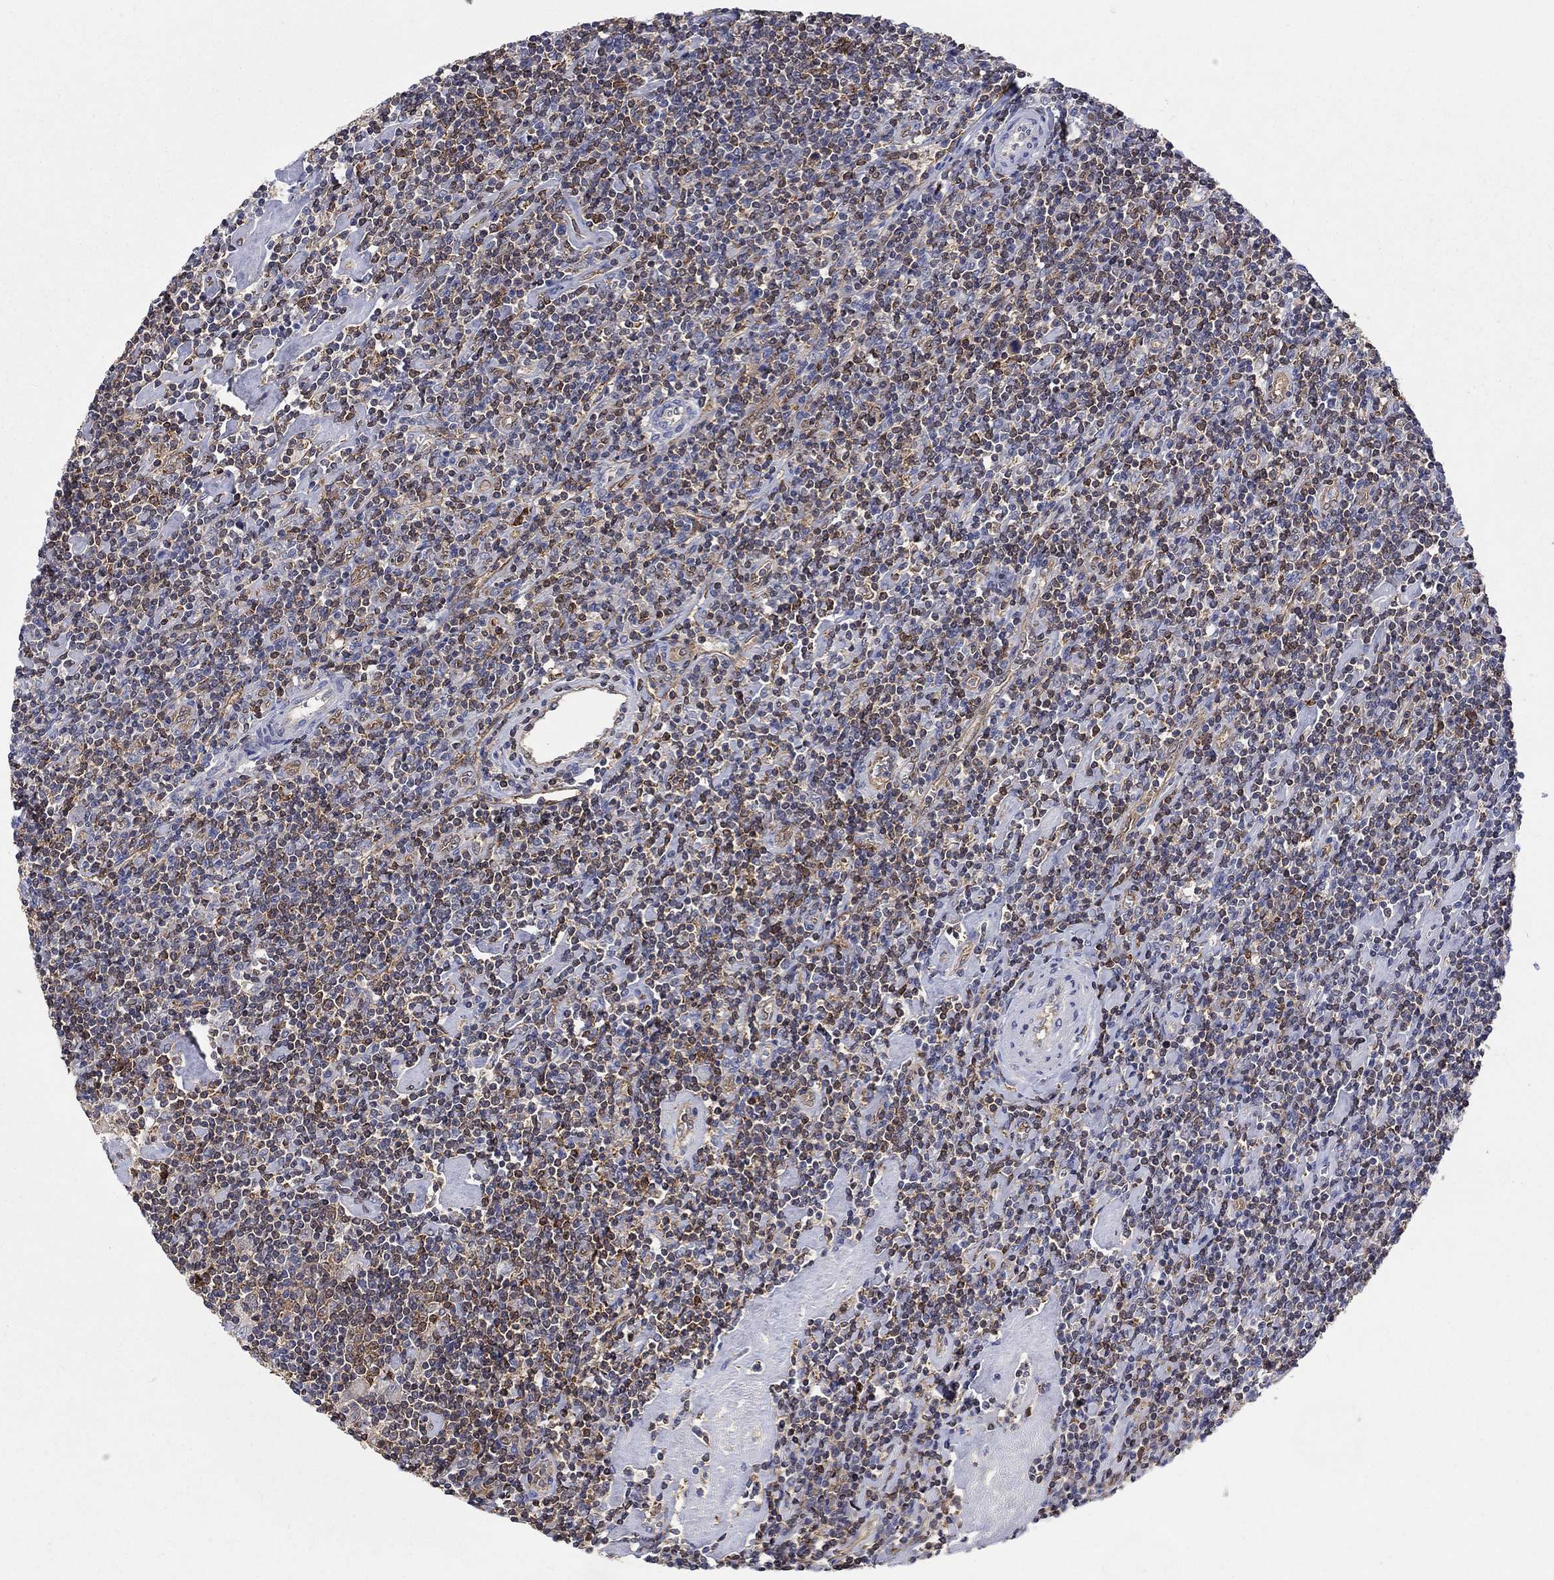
{"staining": {"intensity": "negative", "quantity": "none", "location": "none"}, "tissue": "lymphoma", "cell_type": "Tumor cells", "image_type": "cancer", "snomed": [{"axis": "morphology", "description": "Hodgkin's disease, NOS"}, {"axis": "topography", "description": "Lymph node"}], "caption": "Immunohistochemistry (IHC) image of lymphoma stained for a protein (brown), which demonstrates no expression in tumor cells. Nuclei are stained in blue.", "gene": "AGFG2", "patient": {"sex": "male", "age": 40}}